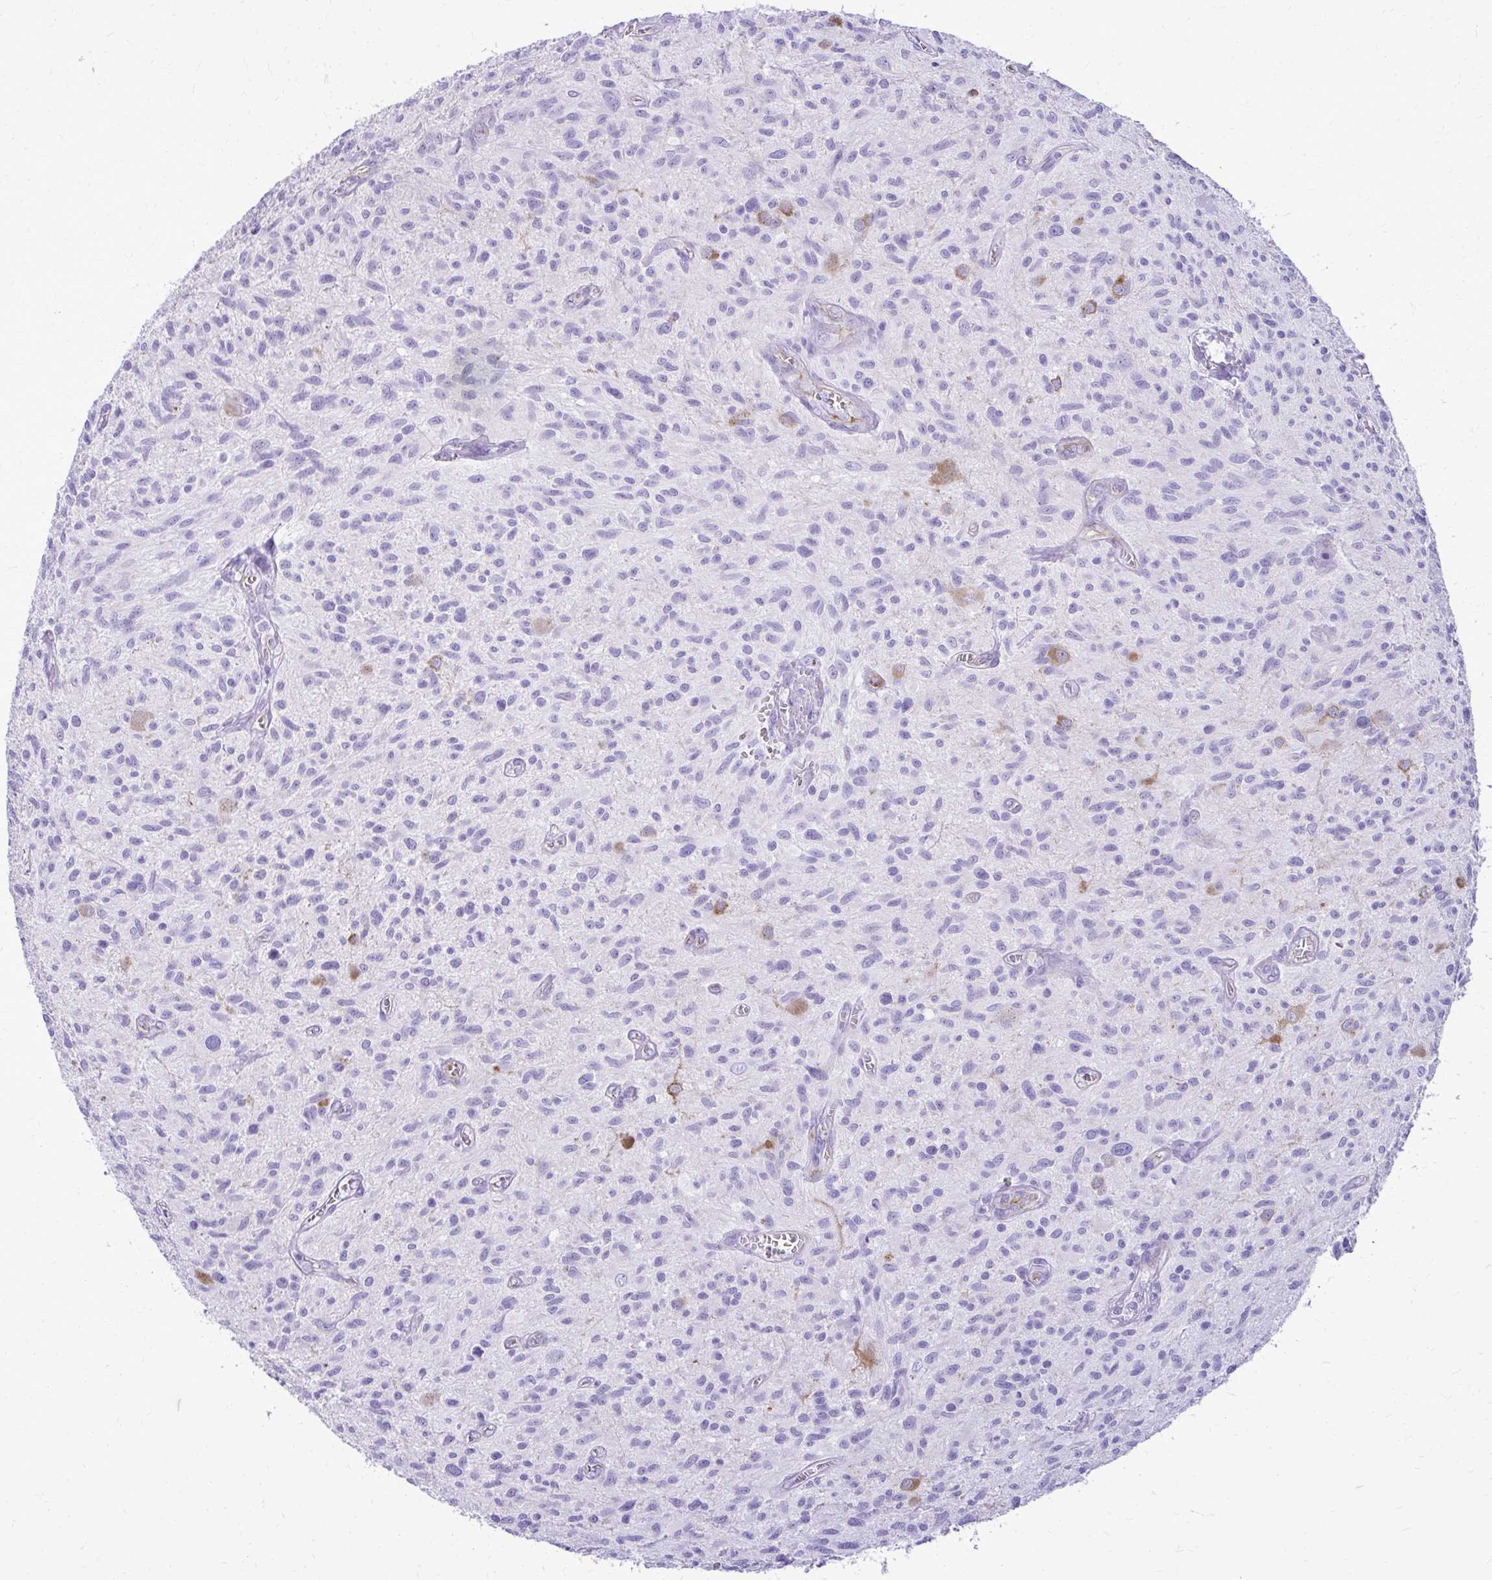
{"staining": {"intensity": "negative", "quantity": "none", "location": "none"}, "tissue": "glioma", "cell_type": "Tumor cells", "image_type": "cancer", "snomed": [{"axis": "morphology", "description": "Glioma, malignant, High grade"}, {"axis": "topography", "description": "Brain"}], "caption": "This is a photomicrograph of immunohistochemistry (IHC) staining of malignant glioma (high-grade), which shows no positivity in tumor cells.", "gene": "PELI3", "patient": {"sex": "male", "age": 75}}